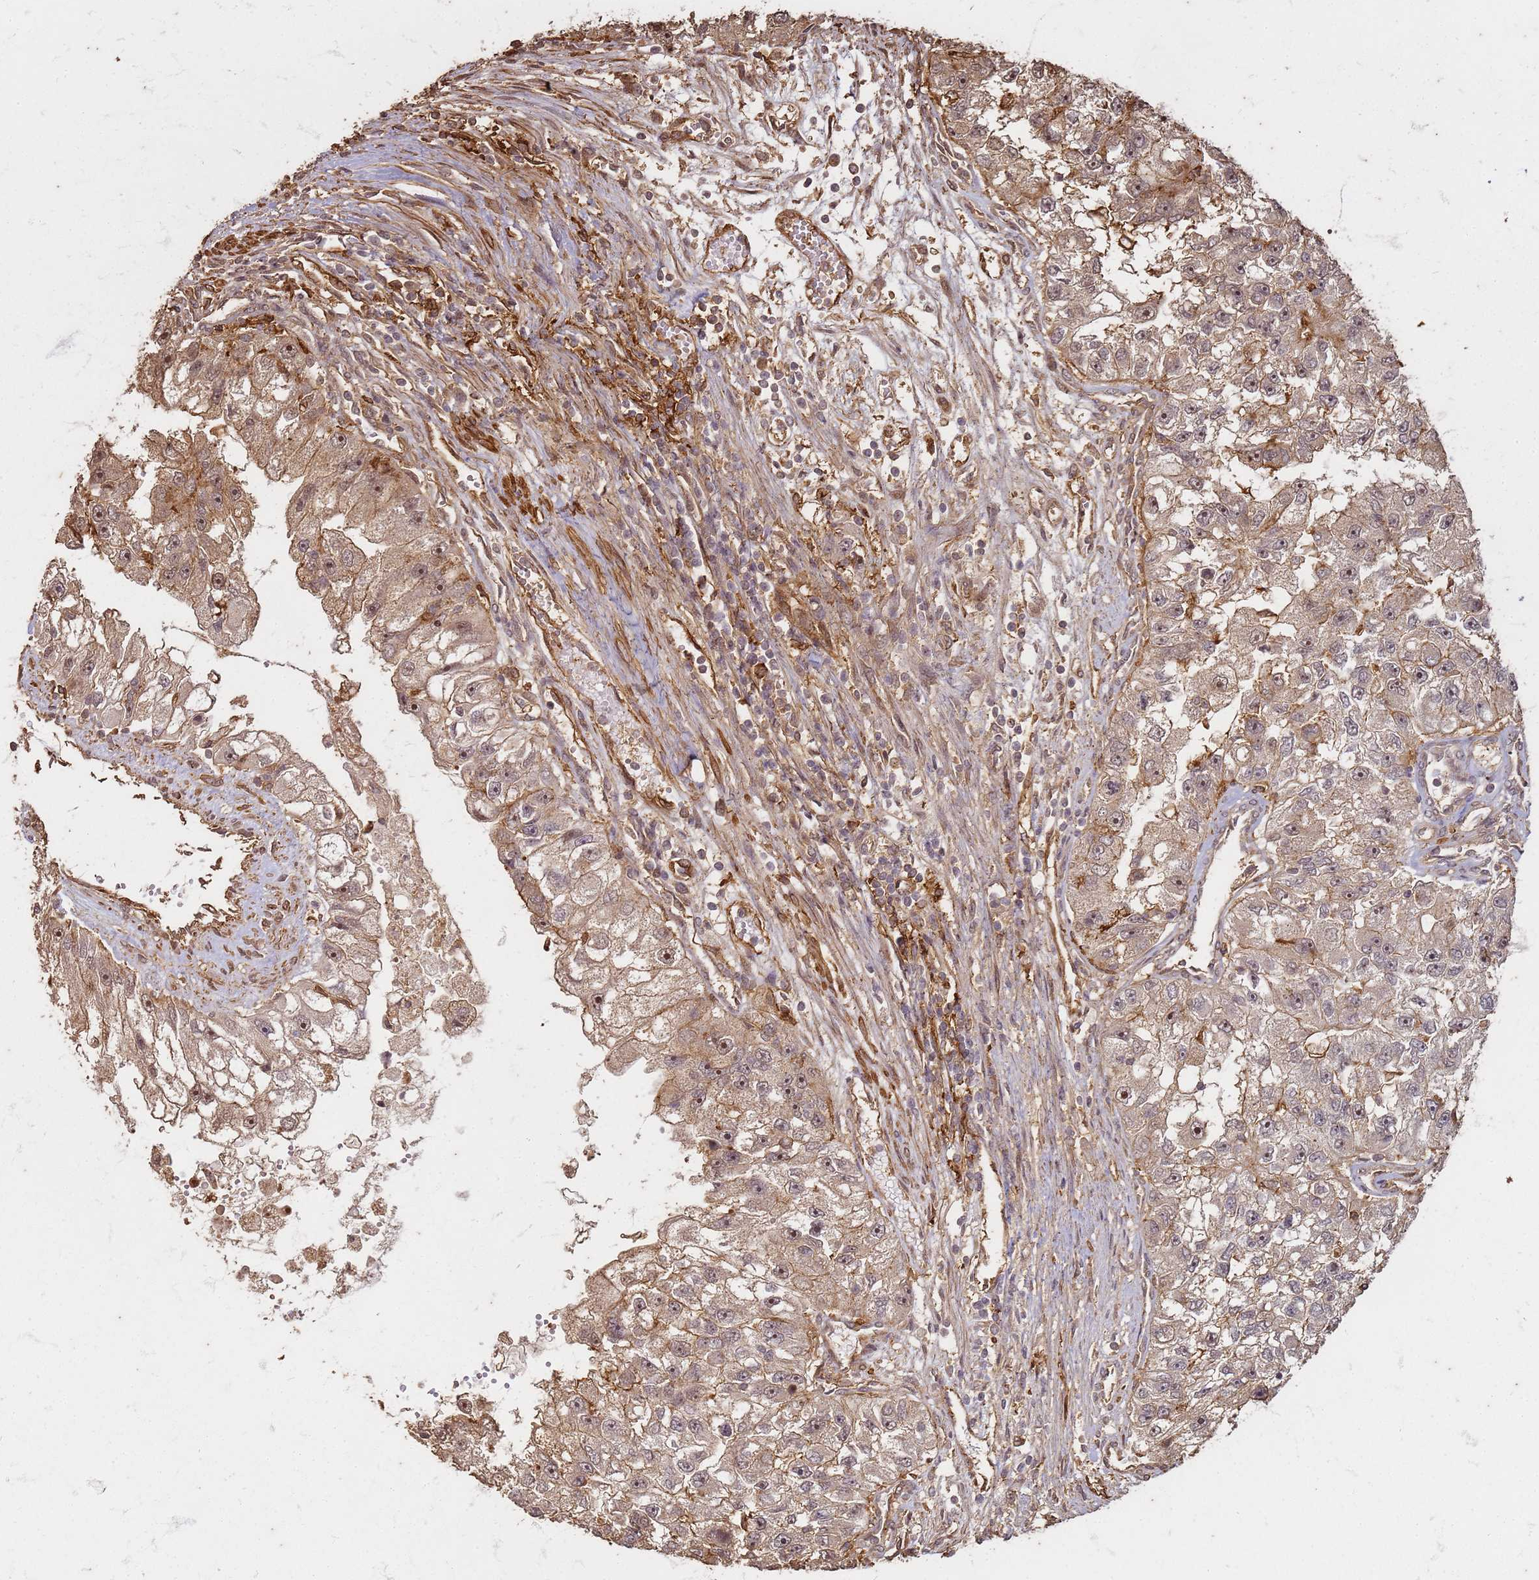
{"staining": {"intensity": "weak", "quantity": ">75%", "location": "cytoplasmic/membranous,nuclear"}, "tissue": "renal cancer", "cell_type": "Tumor cells", "image_type": "cancer", "snomed": [{"axis": "morphology", "description": "Adenocarcinoma, NOS"}, {"axis": "topography", "description": "Kidney"}], "caption": "Immunohistochemistry (IHC) photomicrograph of human renal cancer stained for a protein (brown), which exhibits low levels of weak cytoplasmic/membranous and nuclear expression in about >75% of tumor cells.", "gene": "KIF26A", "patient": {"sex": "male", "age": 63}}